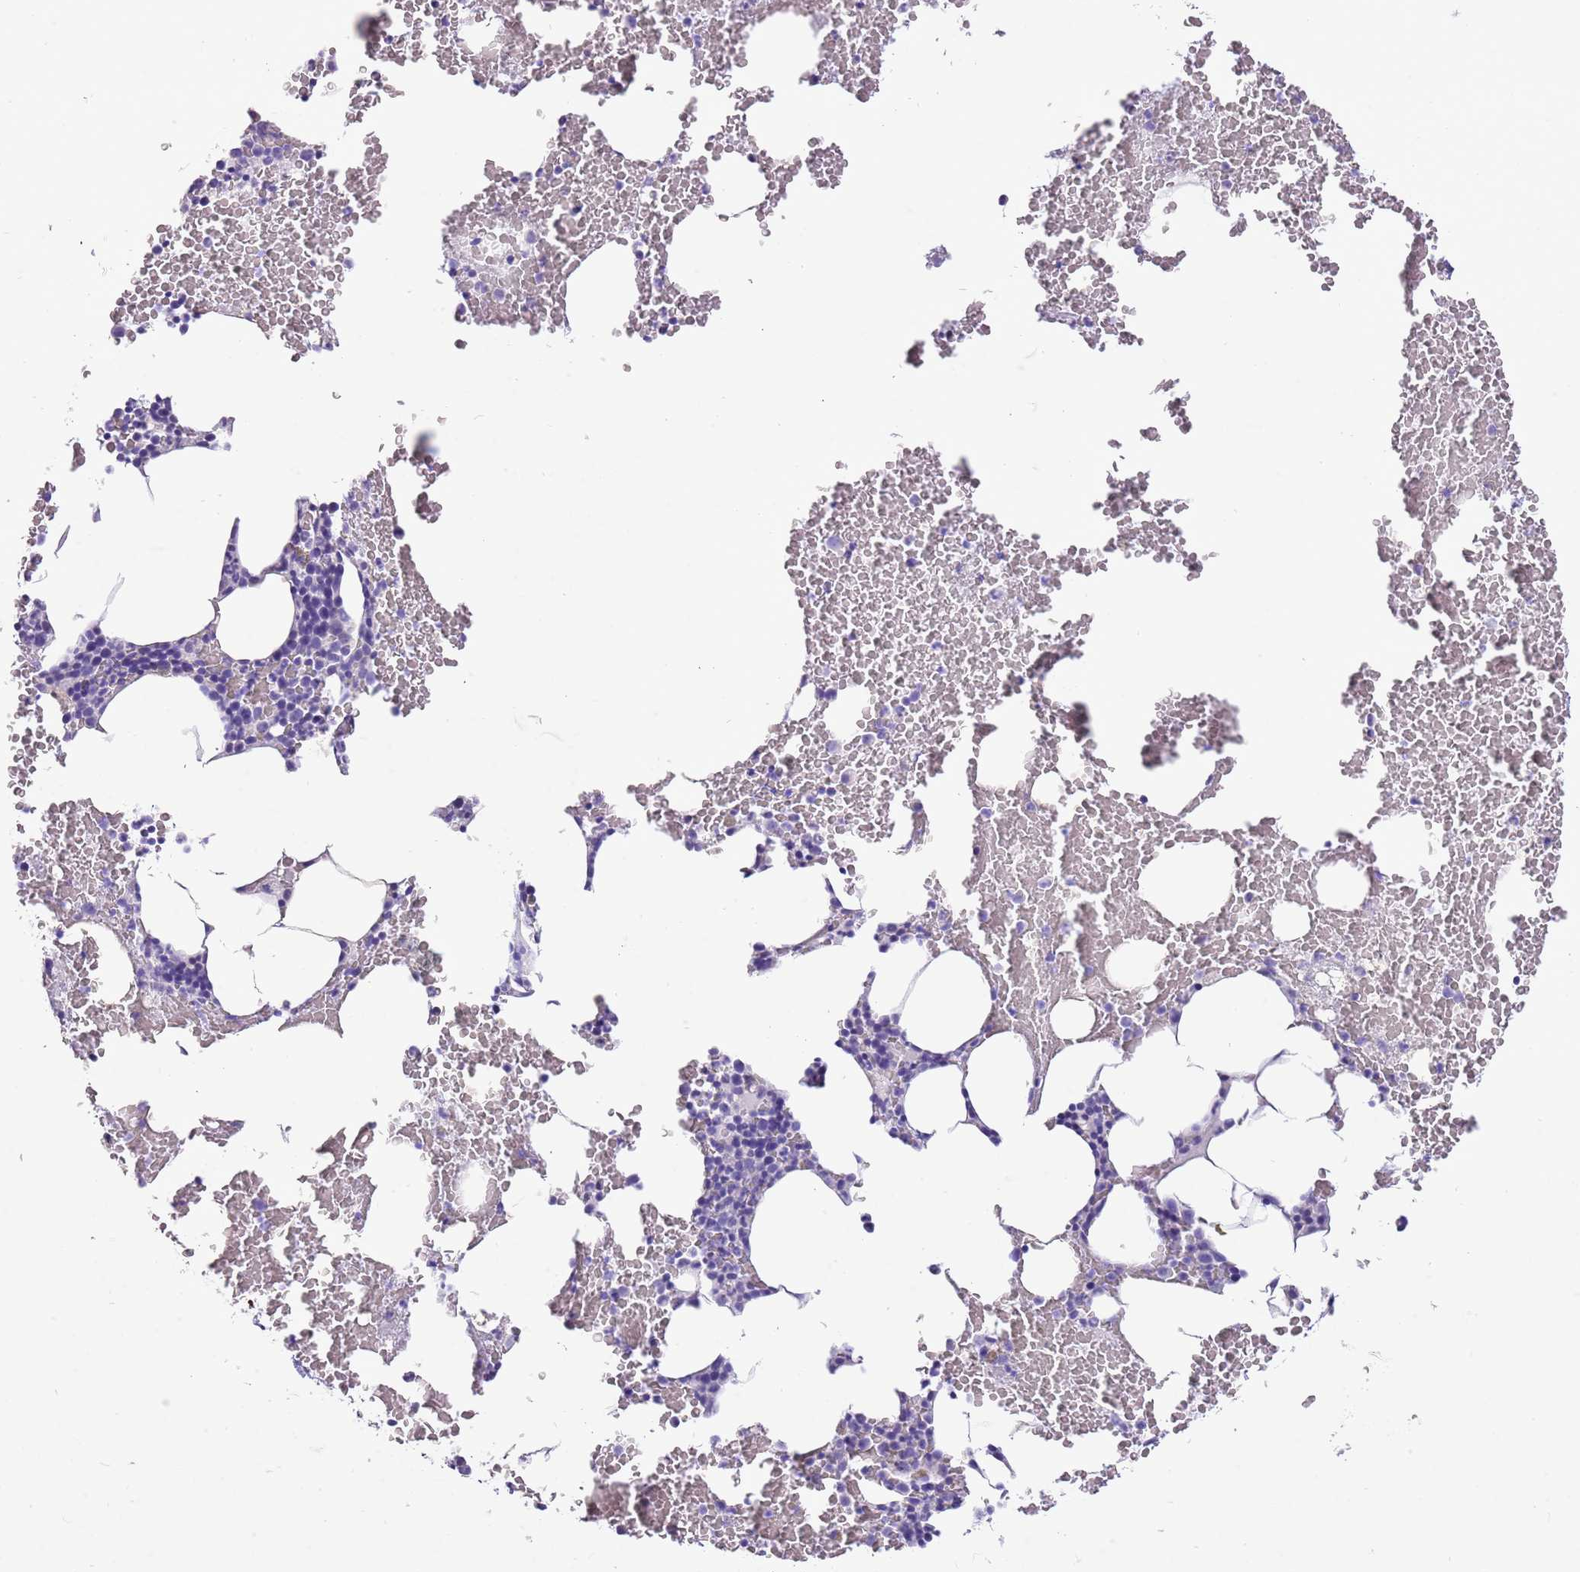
{"staining": {"intensity": "negative", "quantity": "none", "location": "none"}, "tissue": "bone marrow", "cell_type": "Hematopoietic cells", "image_type": "normal", "snomed": [{"axis": "morphology", "description": "Normal tissue, NOS"}, {"axis": "morphology", "description": "Inflammation, NOS"}, {"axis": "topography", "description": "Bone marrow"}], "caption": "IHC image of normal bone marrow stained for a protein (brown), which shows no staining in hematopoietic cells.", "gene": "R3HDM4", "patient": {"sex": "female", "age": 78}}